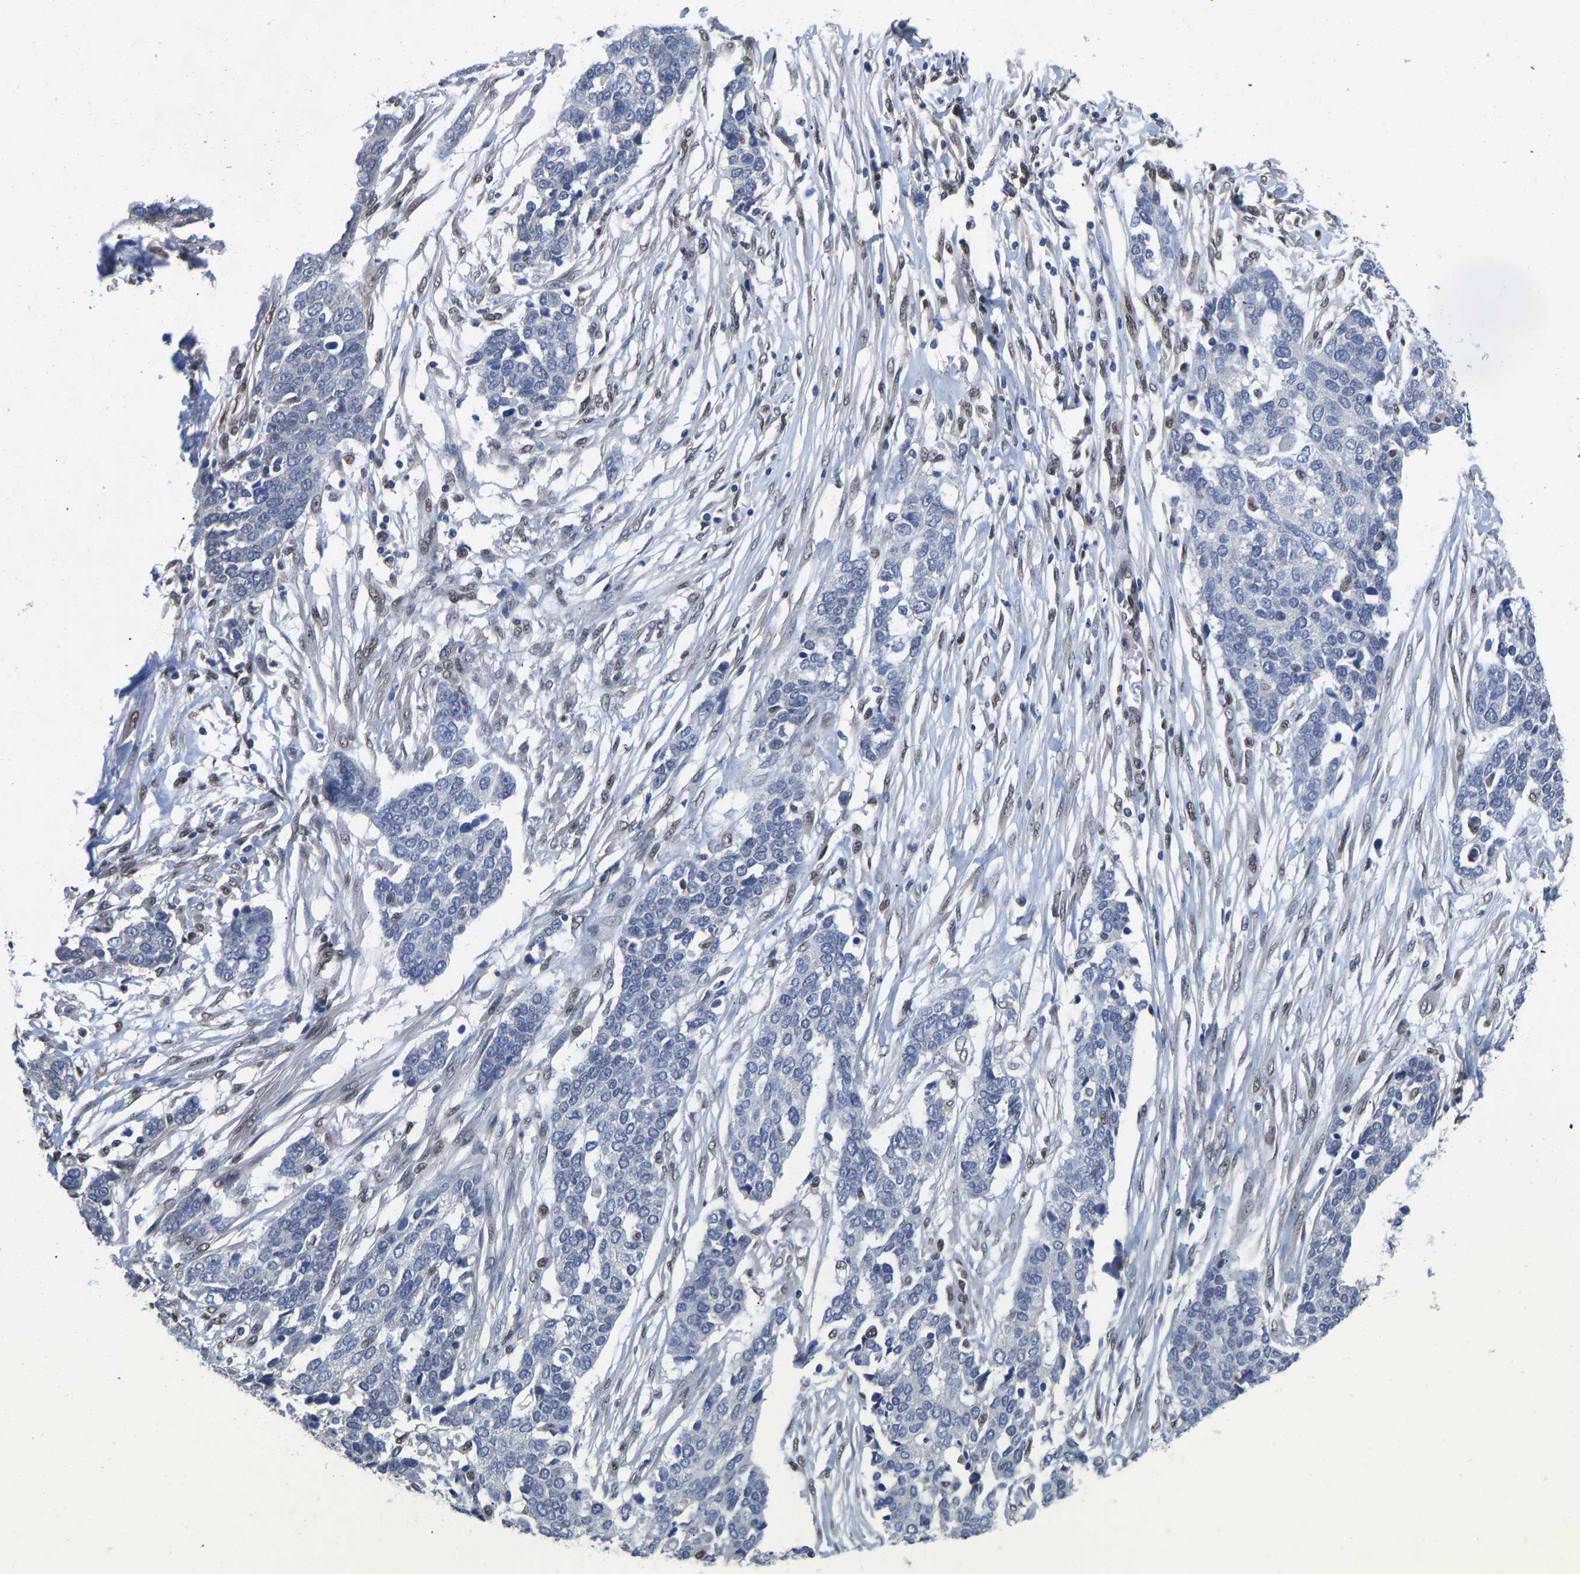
{"staining": {"intensity": "negative", "quantity": "none", "location": "none"}, "tissue": "ovarian cancer", "cell_type": "Tumor cells", "image_type": "cancer", "snomed": [{"axis": "morphology", "description": "Cystadenocarcinoma, serous, NOS"}, {"axis": "topography", "description": "Ovary"}], "caption": "Tumor cells are negative for protein expression in human ovarian cancer (serous cystadenocarcinoma). (DAB (3,3'-diaminobenzidine) immunohistochemistry visualized using brightfield microscopy, high magnification).", "gene": "QKI", "patient": {"sex": "female", "age": 44}}